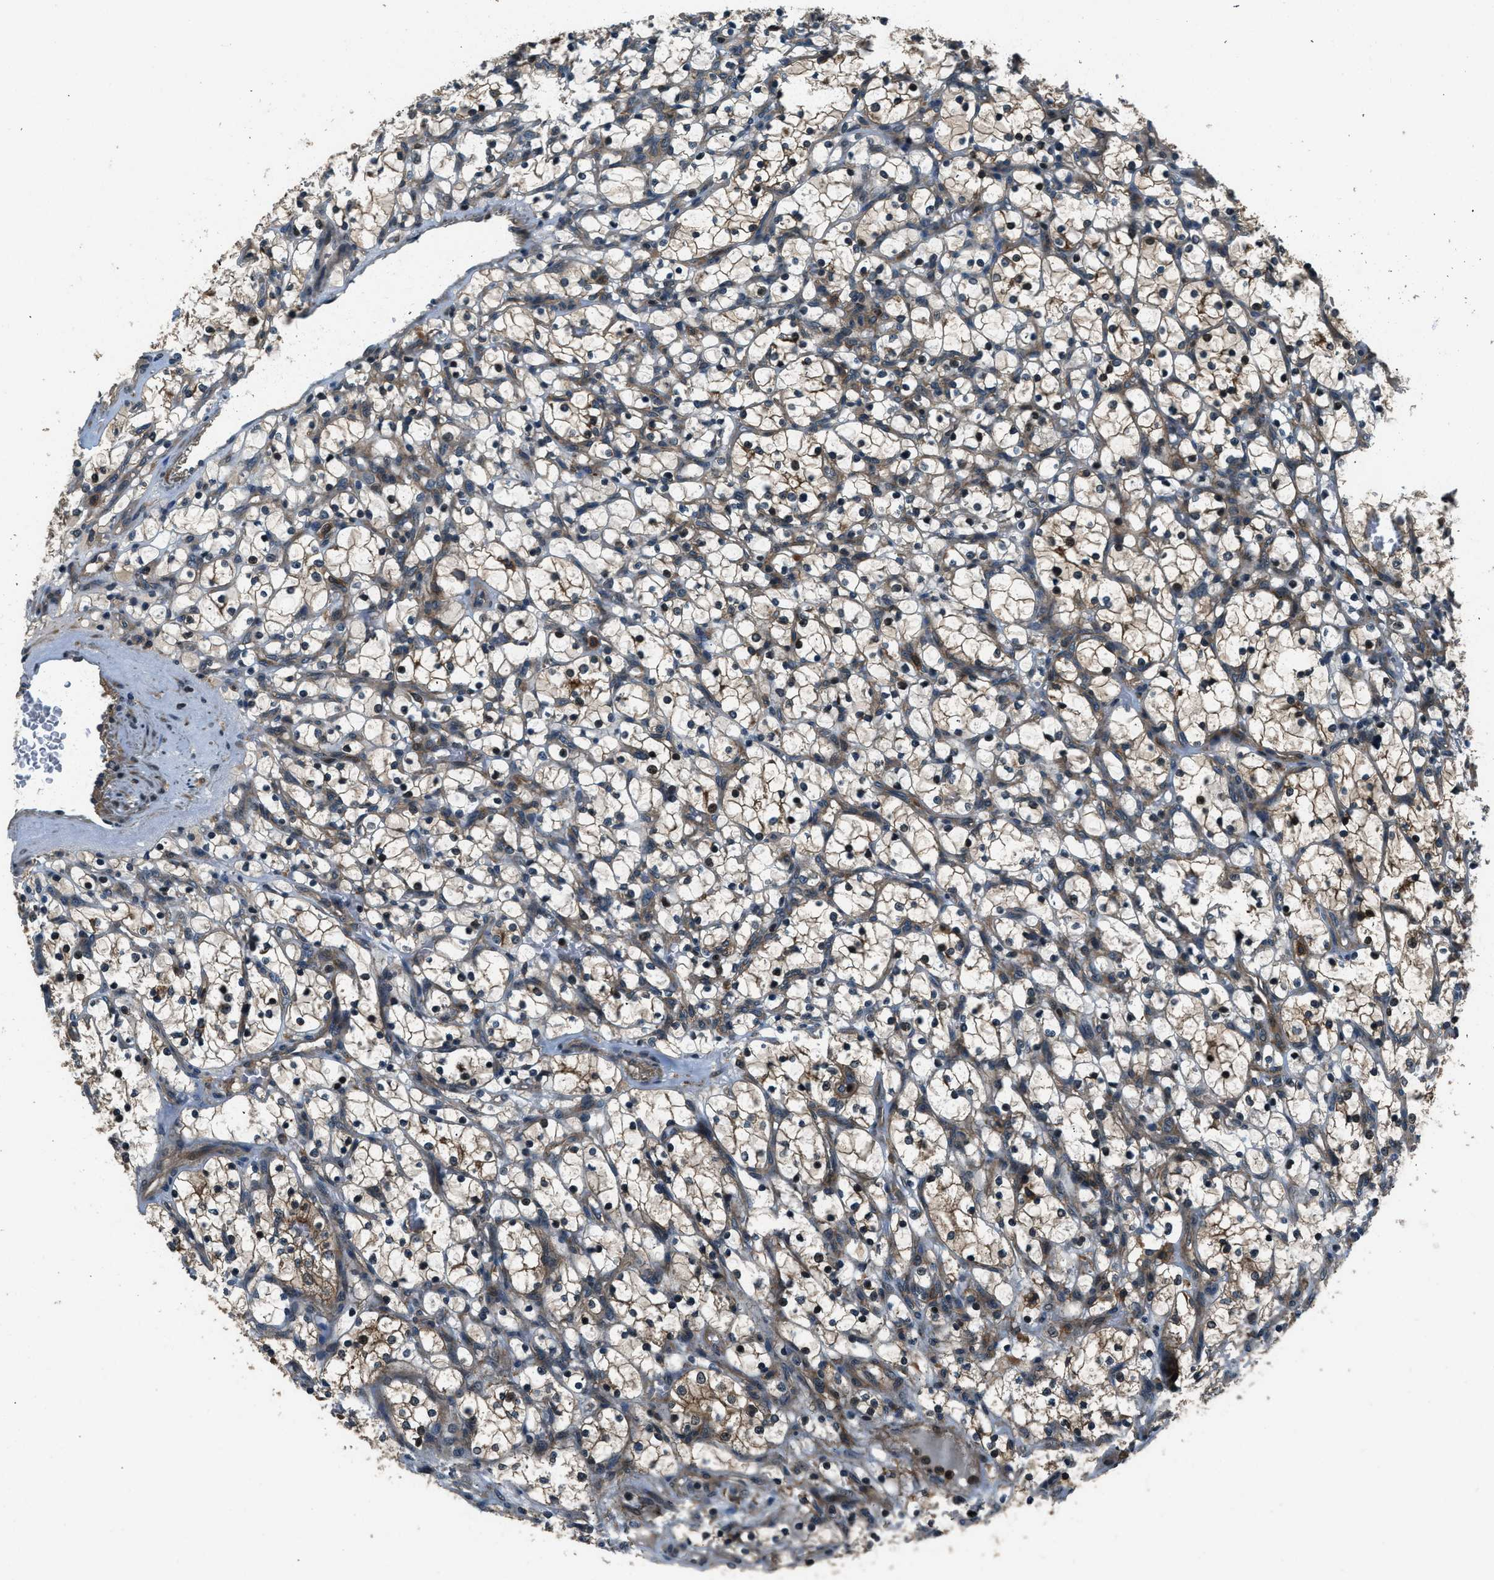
{"staining": {"intensity": "strong", "quantity": "<25%", "location": "cytoplasmic/membranous,nuclear"}, "tissue": "renal cancer", "cell_type": "Tumor cells", "image_type": "cancer", "snomed": [{"axis": "morphology", "description": "Adenocarcinoma, NOS"}, {"axis": "topography", "description": "Kidney"}], "caption": "Renal cancer (adenocarcinoma) stained for a protein (brown) demonstrates strong cytoplasmic/membranous and nuclear positive positivity in about <25% of tumor cells.", "gene": "ARHGEF11", "patient": {"sex": "female", "age": 69}}